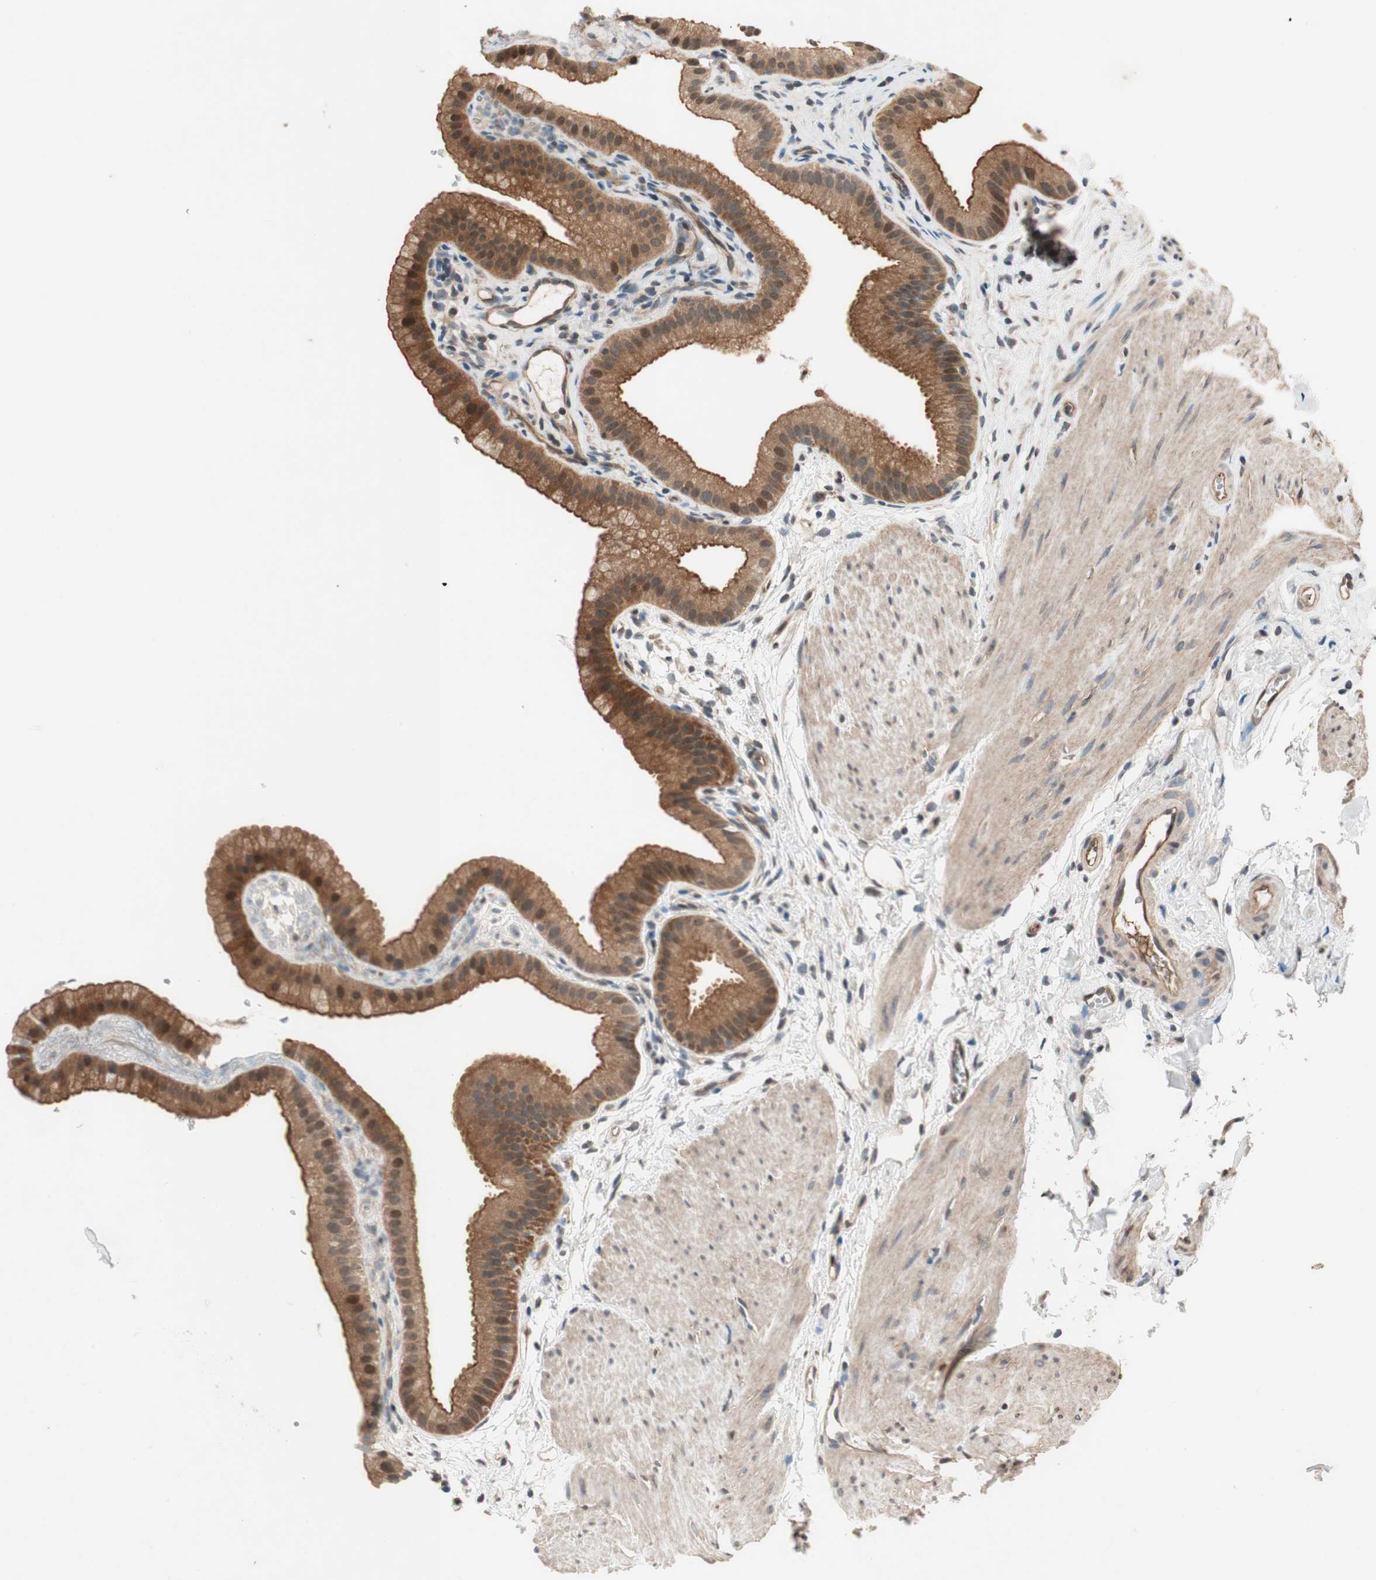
{"staining": {"intensity": "moderate", "quantity": ">75%", "location": "cytoplasmic/membranous"}, "tissue": "gallbladder", "cell_type": "Glandular cells", "image_type": "normal", "snomed": [{"axis": "morphology", "description": "Normal tissue, NOS"}, {"axis": "topography", "description": "Gallbladder"}], "caption": "Immunohistochemical staining of benign human gallbladder exhibits moderate cytoplasmic/membranous protein positivity in approximately >75% of glandular cells.", "gene": "GCLM", "patient": {"sex": "female", "age": 64}}